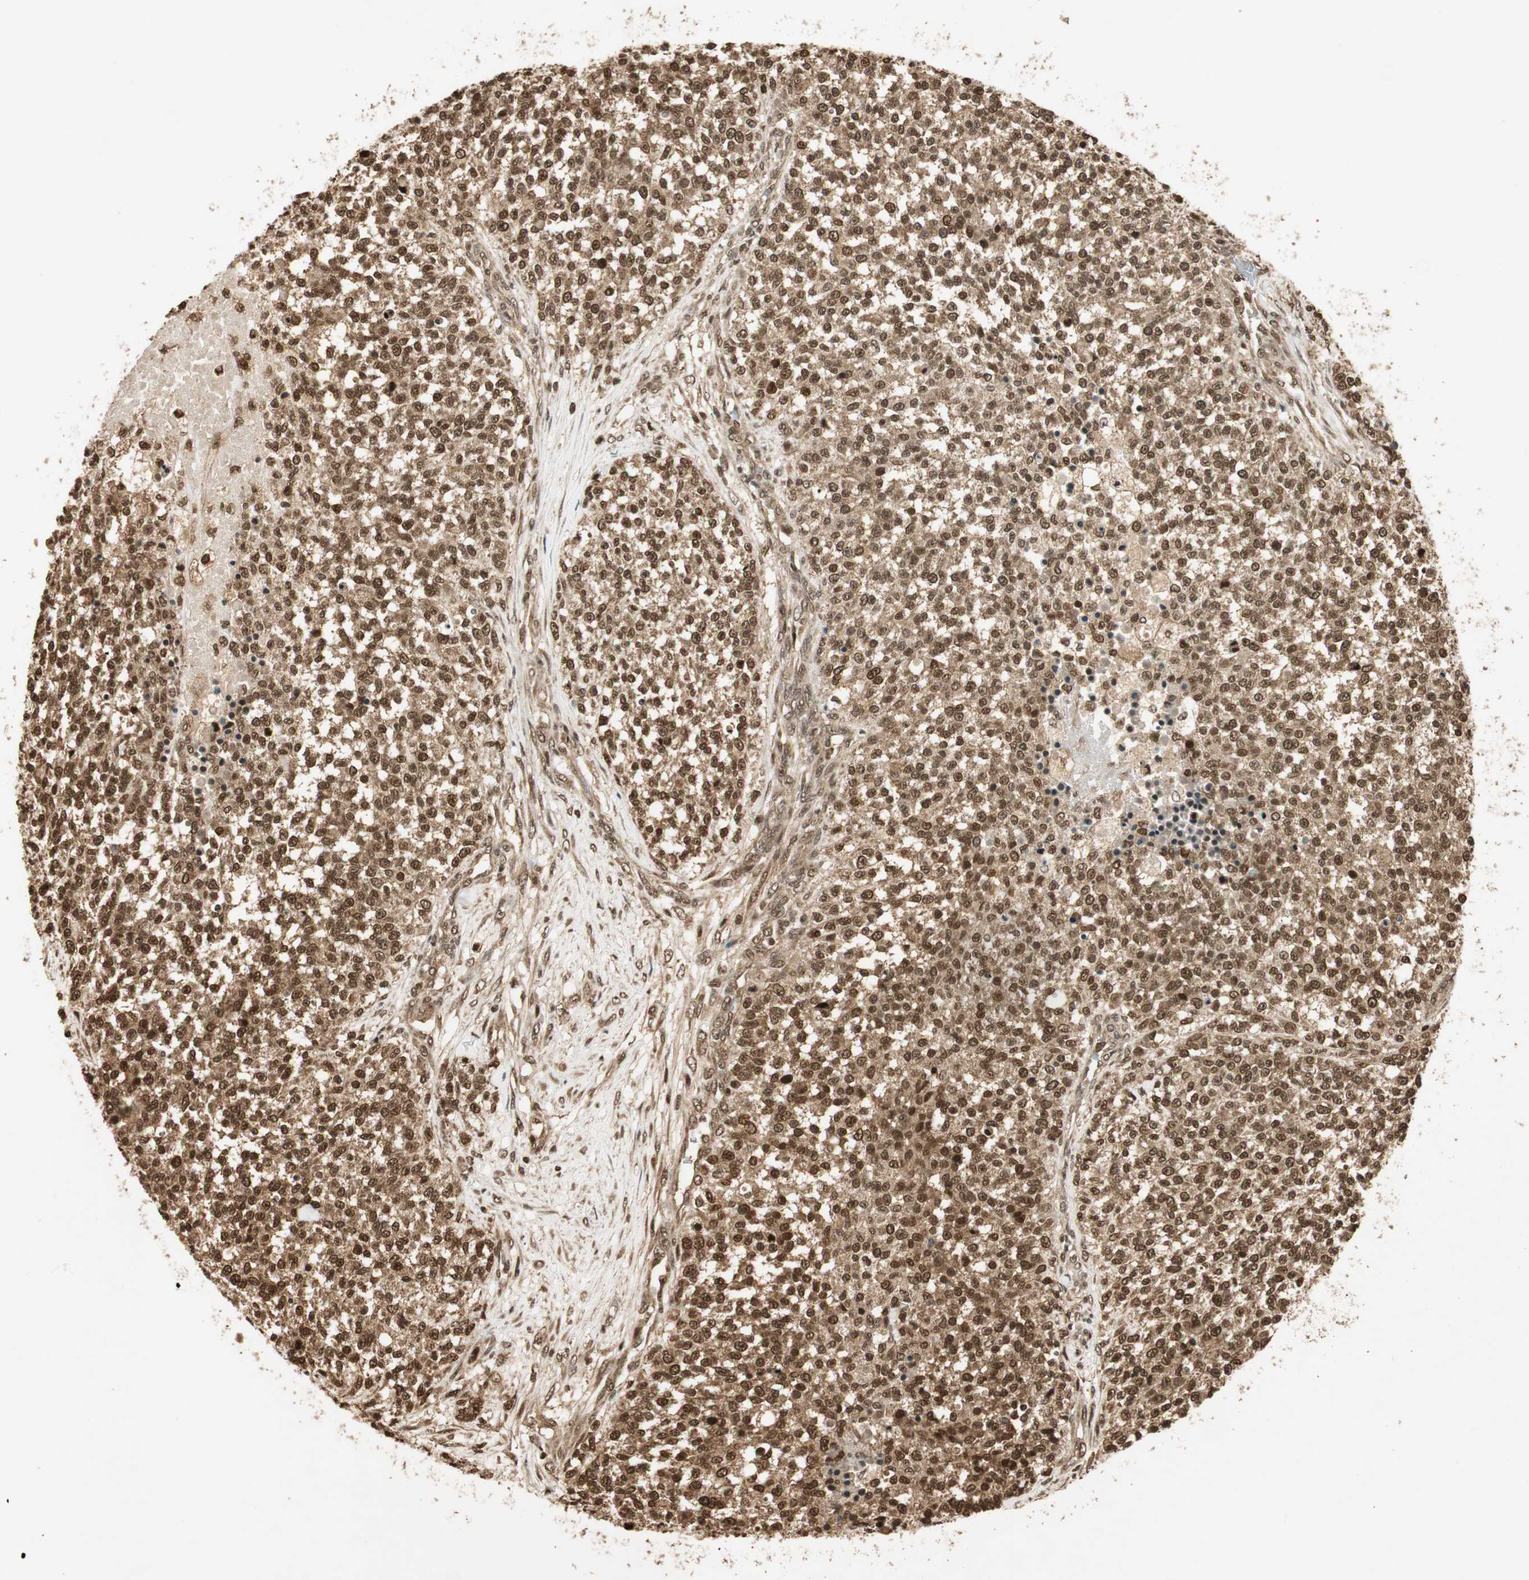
{"staining": {"intensity": "strong", "quantity": ">75%", "location": "cytoplasmic/membranous,nuclear"}, "tissue": "testis cancer", "cell_type": "Tumor cells", "image_type": "cancer", "snomed": [{"axis": "morphology", "description": "Seminoma, NOS"}, {"axis": "topography", "description": "Testis"}], "caption": "Immunohistochemical staining of testis cancer displays strong cytoplasmic/membranous and nuclear protein expression in about >75% of tumor cells.", "gene": "RPA3", "patient": {"sex": "male", "age": 59}}